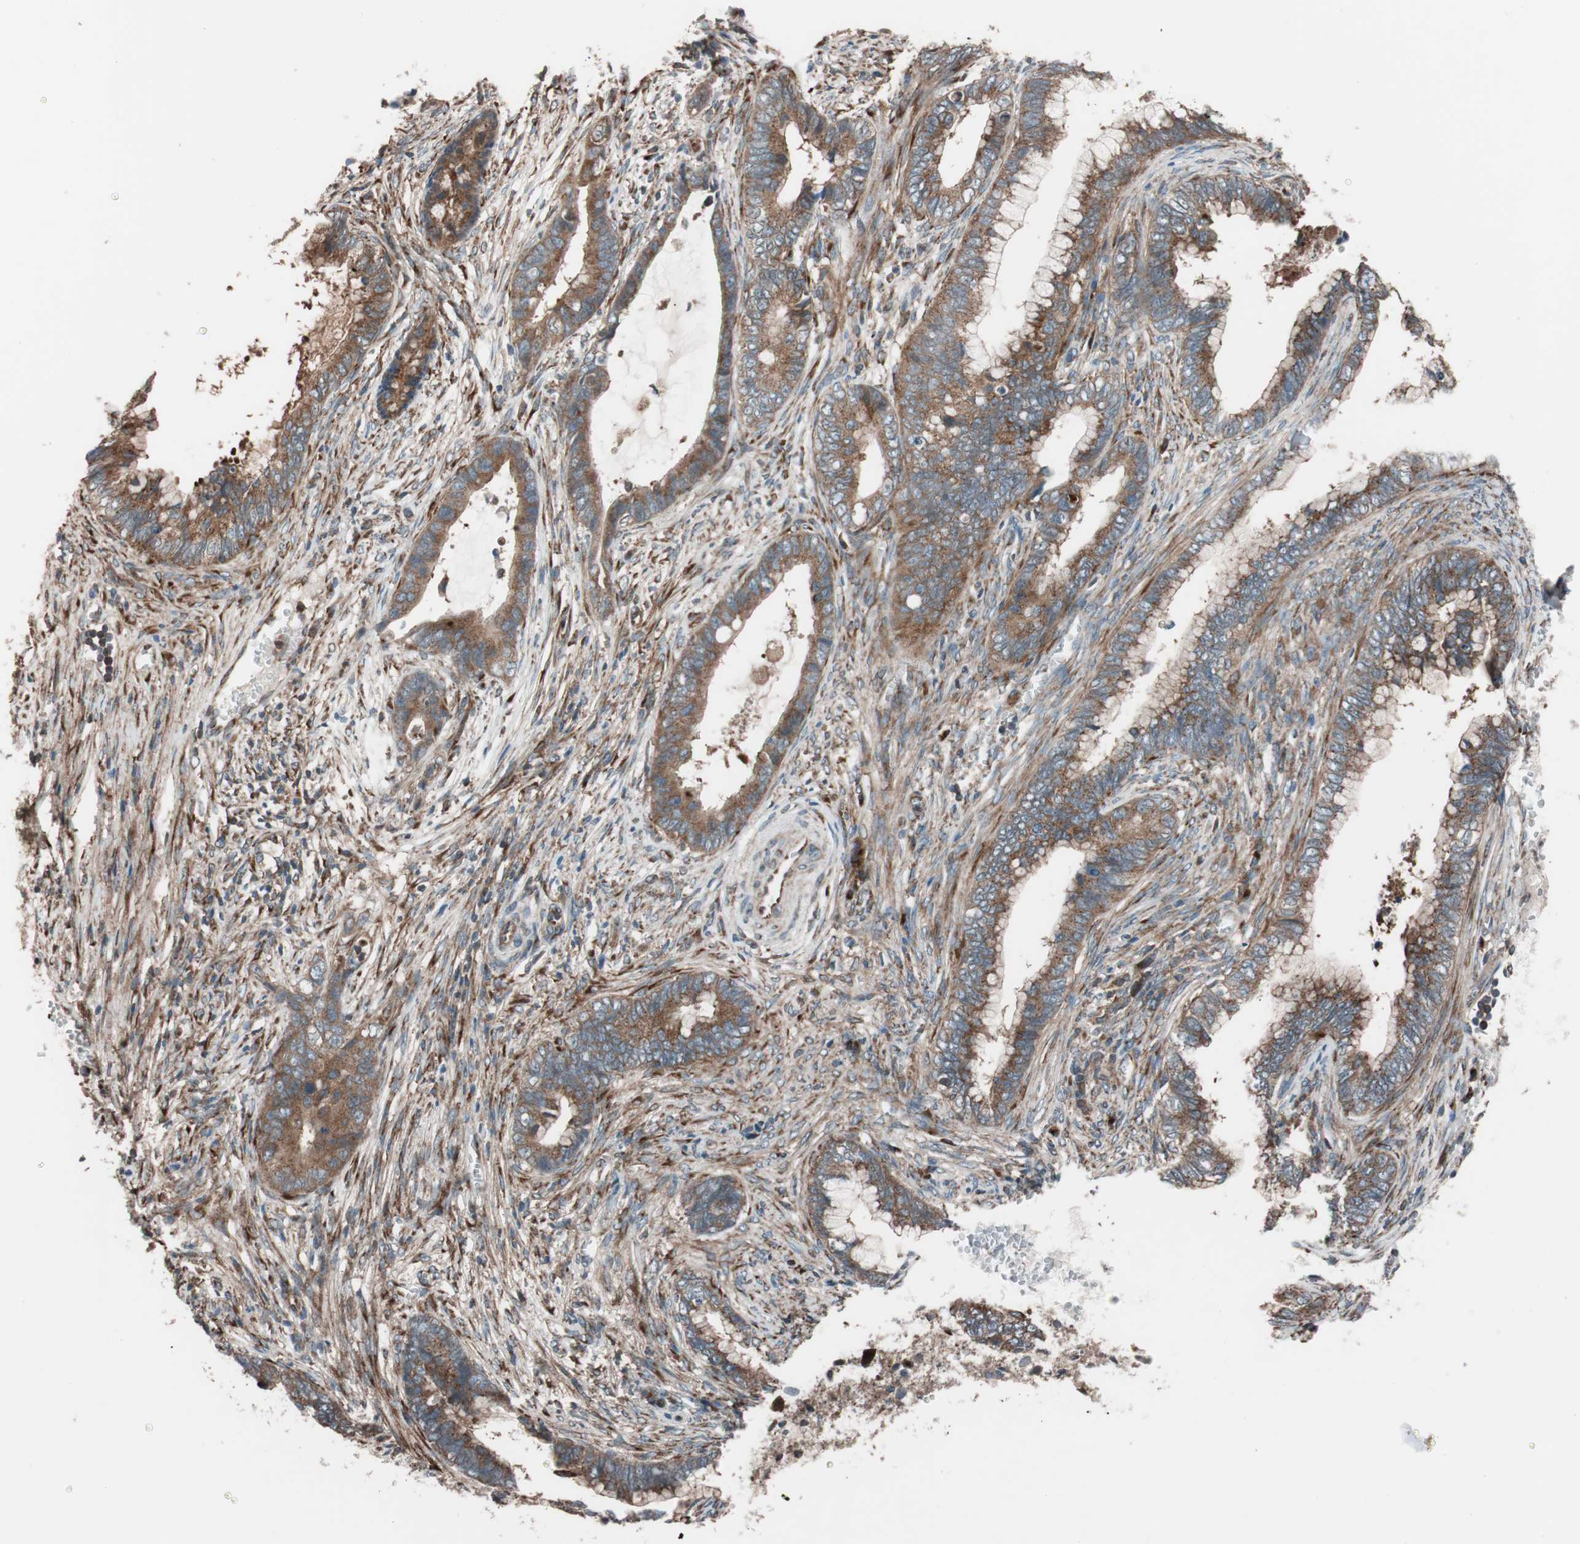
{"staining": {"intensity": "moderate", "quantity": ">75%", "location": "cytoplasmic/membranous"}, "tissue": "cervical cancer", "cell_type": "Tumor cells", "image_type": "cancer", "snomed": [{"axis": "morphology", "description": "Adenocarcinoma, NOS"}, {"axis": "topography", "description": "Cervix"}], "caption": "Immunohistochemistry (DAB) staining of human adenocarcinoma (cervical) demonstrates moderate cytoplasmic/membranous protein expression in about >75% of tumor cells.", "gene": "SEC31A", "patient": {"sex": "female", "age": 44}}